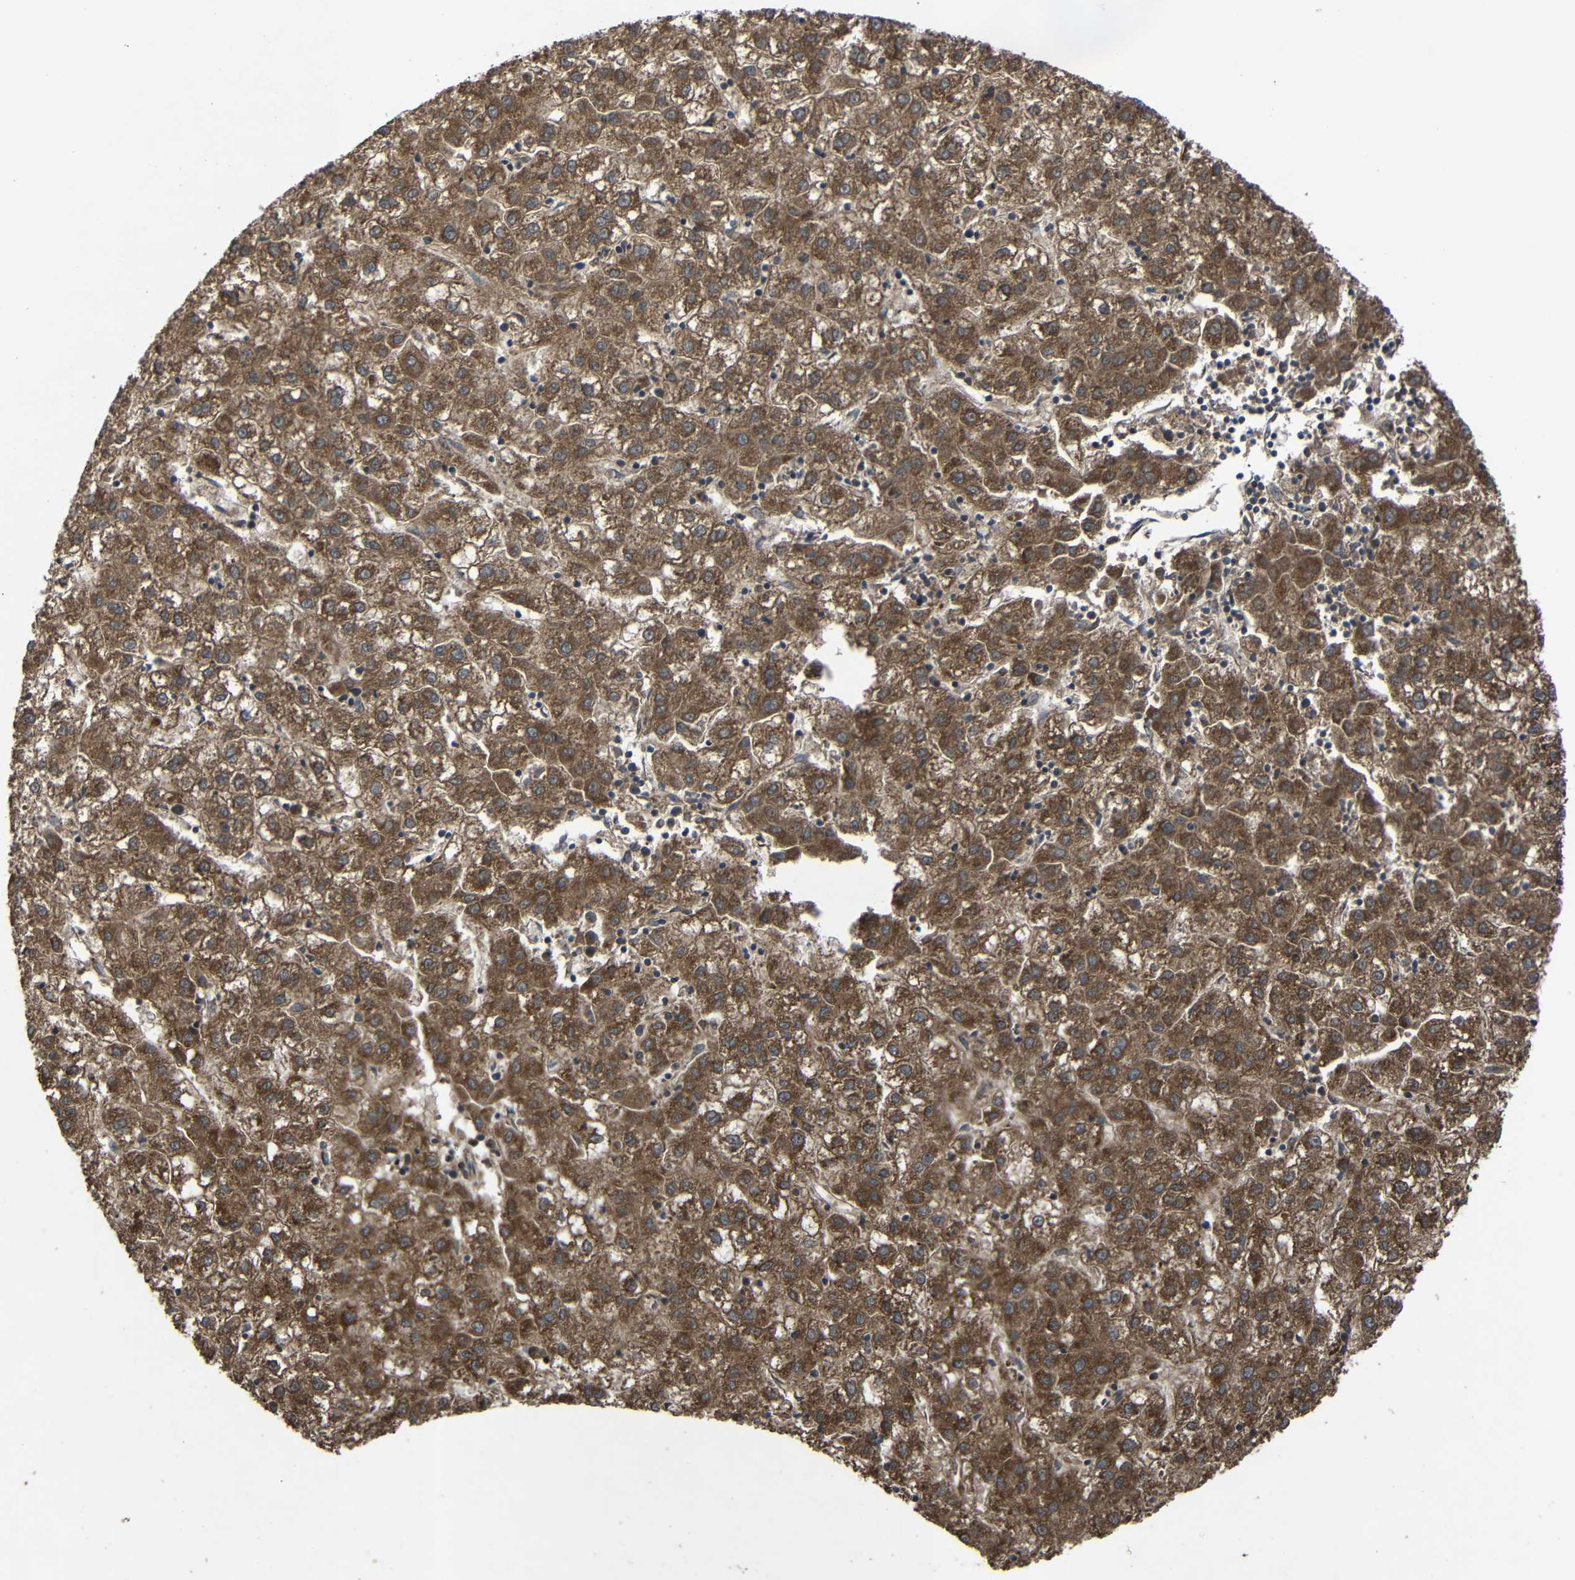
{"staining": {"intensity": "moderate", "quantity": ">75%", "location": "cytoplasmic/membranous"}, "tissue": "liver cancer", "cell_type": "Tumor cells", "image_type": "cancer", "snomed": [{"axis": "morphology", "description": "Carcinoma, Hepatocellular, NOS"}, {"axis": "topography", "description": "Liver"}], "caption": "Immunohistochemical staining of human hepatocellular carcinoma (liver) displays moderate cytoplasmic/membranous protein staining in about >75% of tumor cells. Using DAB (3,3'-diaminobenzidine) (brown) and hematoxylin (blue) stains, captured at high magnification using brightfield microscopy.", "gene": "C1GALT1", "patient": {"sex": "male", "age": 72}}